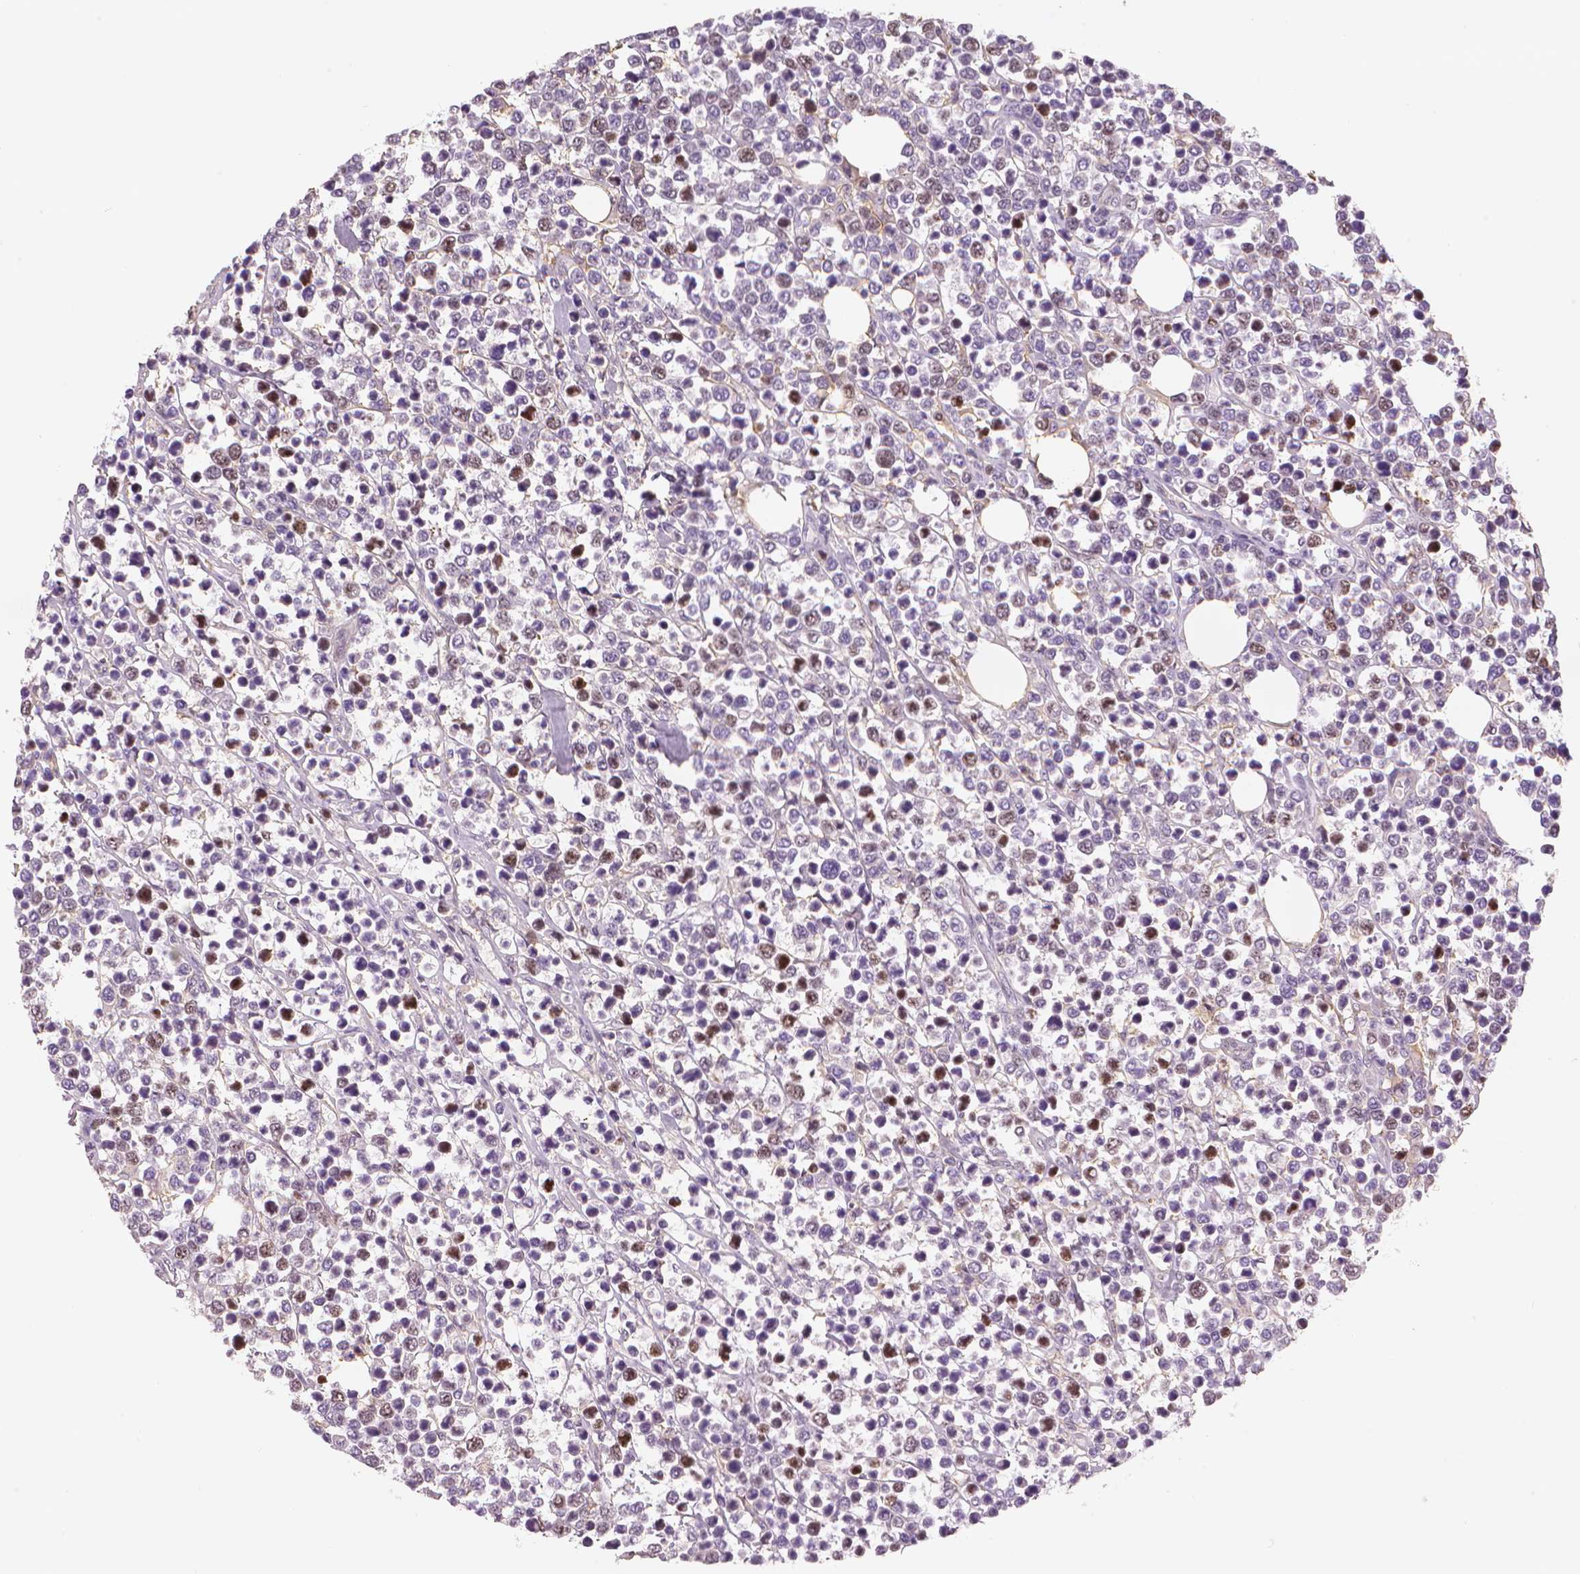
{"staining": {"intensity": "moderate", "quantity": "<25%", "location": "nuclear"}, "tissue": "lymphoma", "cell_type": "Tumor cells", "image_type": "cancer", "snomed": [{"axis": "morphology", "description": "Malignant lymphoma, non-Hodgkin's type, High grade"}, {"axis": "topography", "description": "Soft tissue"}], "caption": "Immunohistochemistry (DAB) staining of human lymphoma shows moderate nuclear protein positivity in approximately <25% of tumor cells. The staining is performed using DAB (3,3'-diaminobenzidine) brown chromogen to label protein expression. The nuclei are counter-stained blue using hematoxylin.", "gene": "MKI67", "patient": {"sex": "female", "age": 56}}